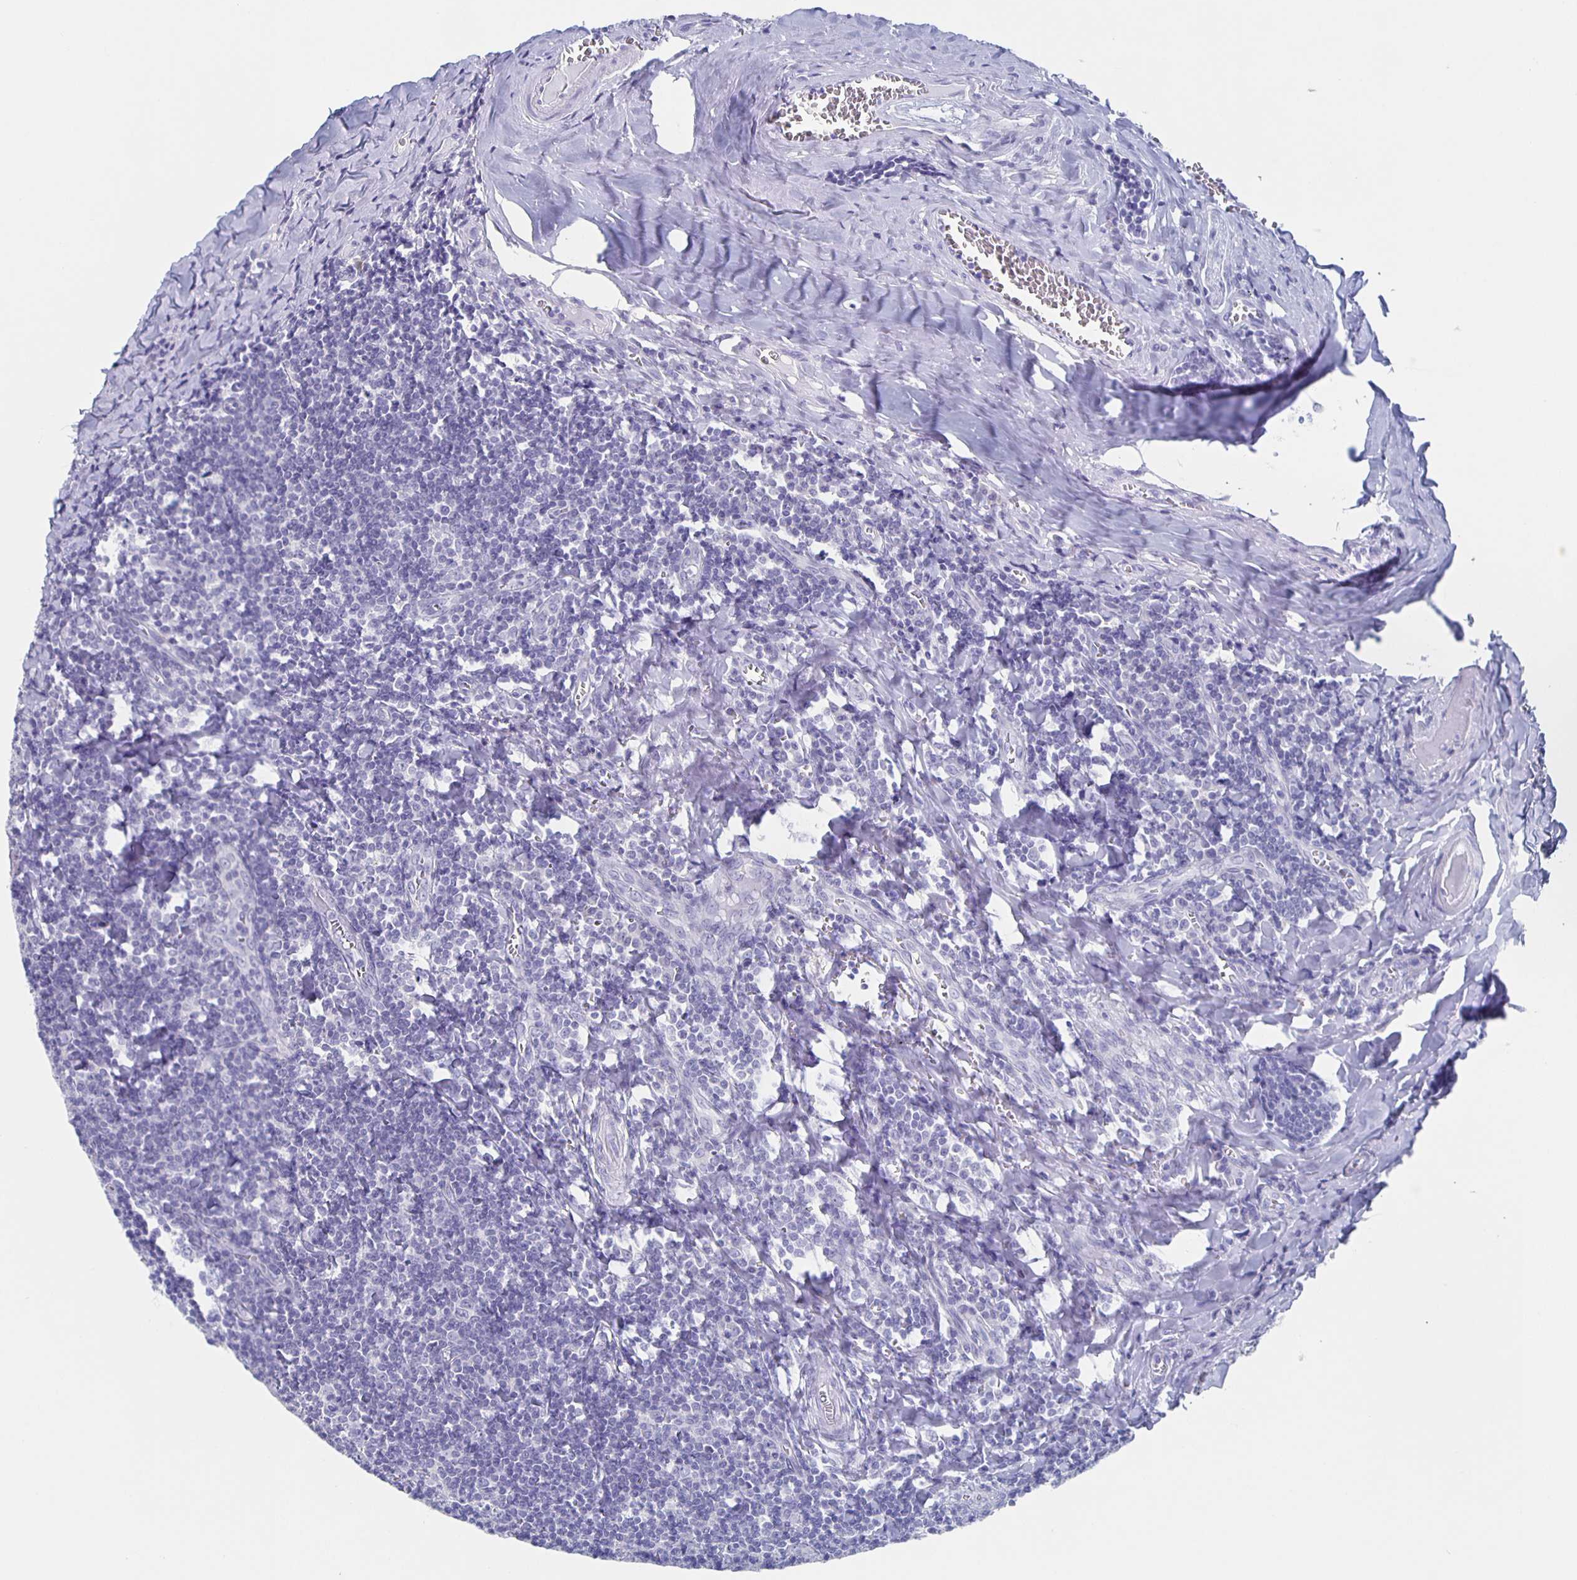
{"staining": {"intensity": "negative", "quantity": "none", "location": "none"}, "tissue": "tonsil", "cell_type": "Germinal center cells", "image_type": "normal", "snomed": [{"axis": "morphology", "description": "Normal tissue, NOS"}, {"axis": "morphology", "description": "Inflammation, NOS"}, {"axis": "topography", "description": "Tonsil"}], "caption": "Immunohistochemistry (IHC) micrograph of unremarkable tonsil: human tonsil stained with DAB demonstrates no significant protein staining in germinal center cells.", "gene": "SLC34A2", "patient": {"sex": "female", "age": 31}}